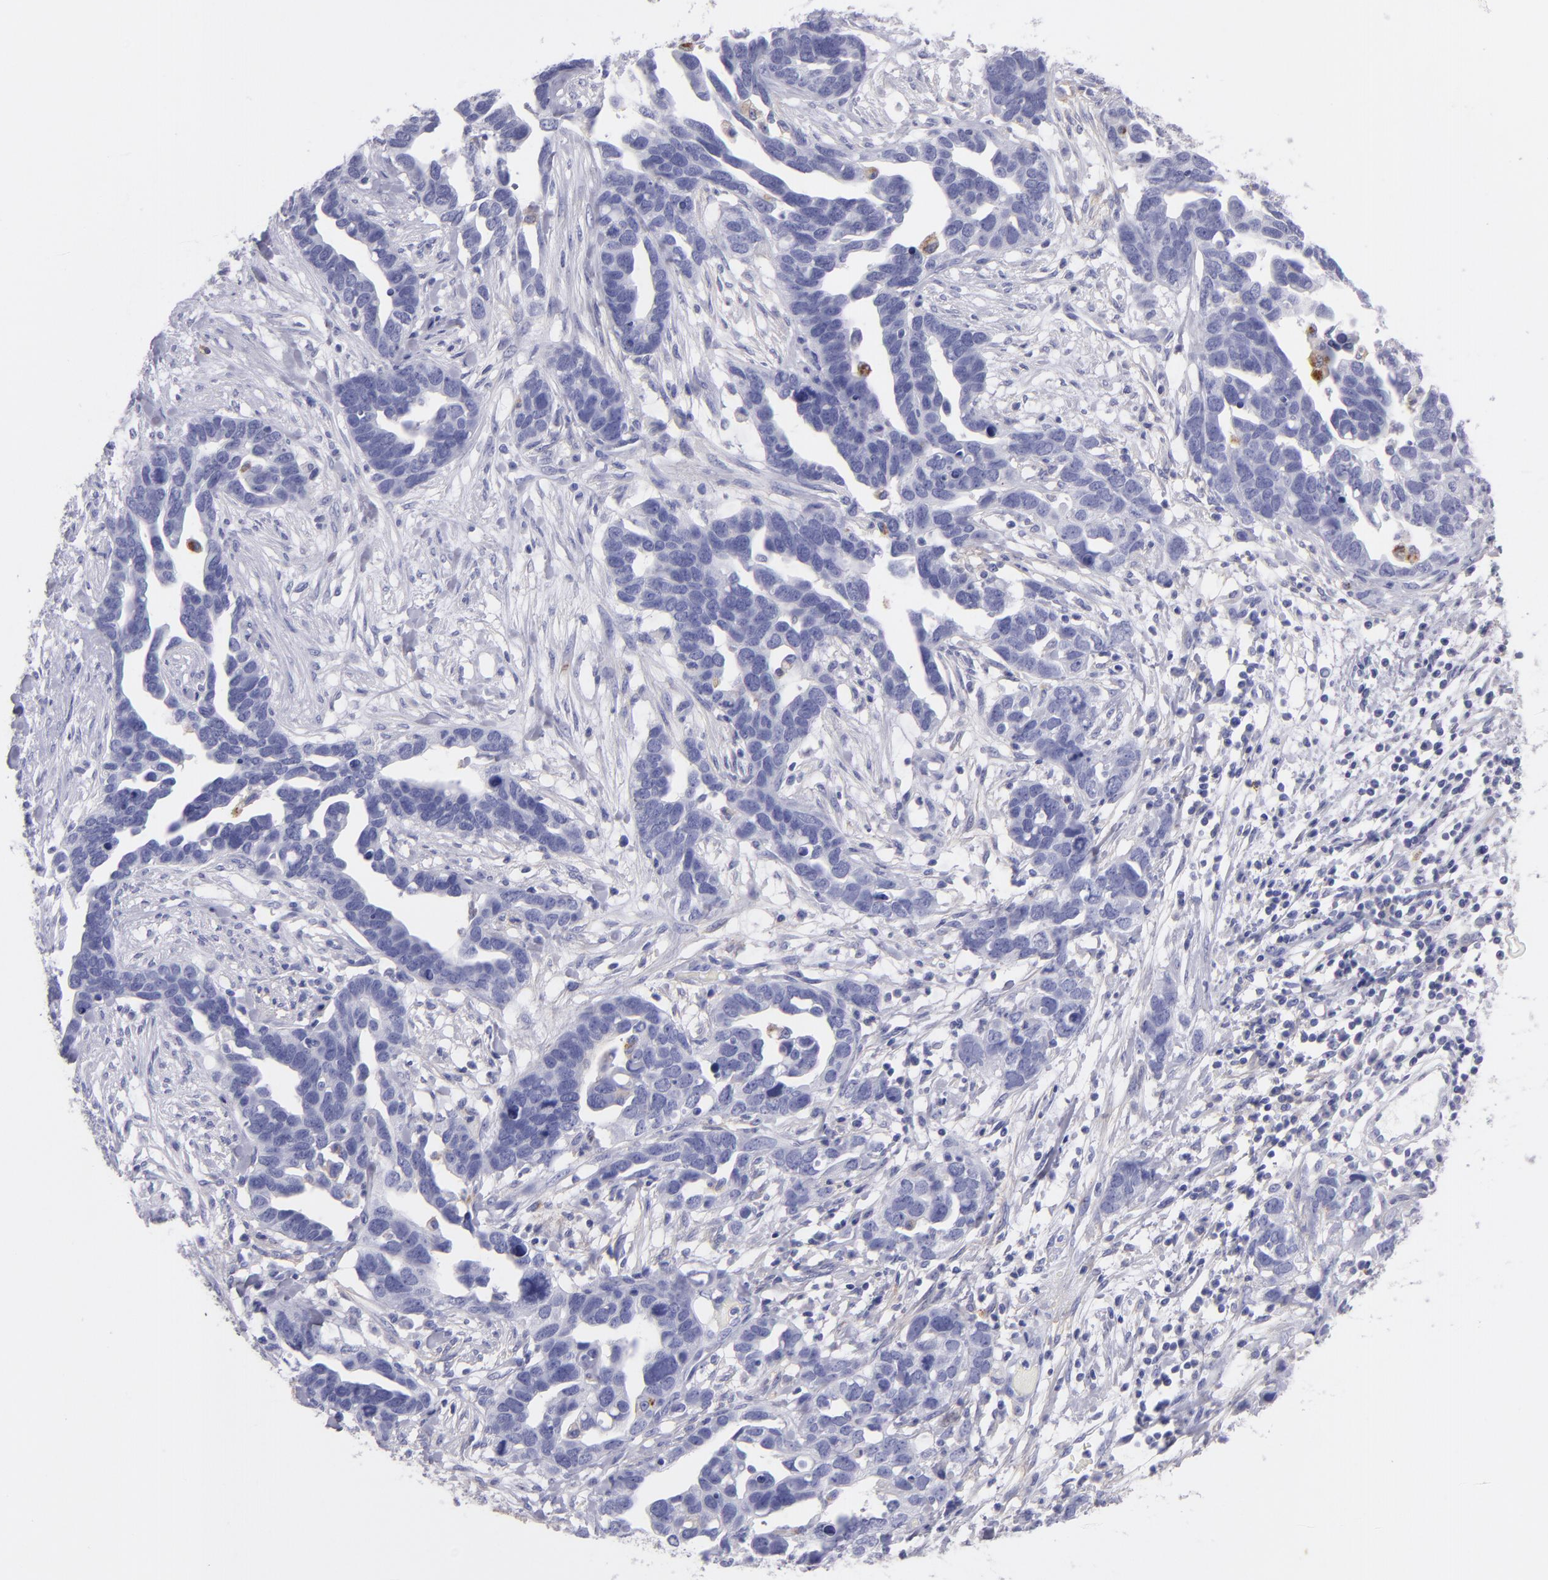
{"staining": {"intensity": "negative", "quantity": "none", "location": "none"}, "tissue": "ovarian cancer", "cell_type": "Tumor cells", "image_type": "cancer", "snomed": [{"axis": "morphology", "description": "Cystadenocarcinoma, serous, NOS"}, {"axis": "topography", "description": "Ovary"}], "caption": "Human serous cystadenocarcinoma (ovarian) stained for a protein using IHC exhibits no expression in tumor cells.", "gene": "CD82", "patient": {"sex": "female", "age": 54}}